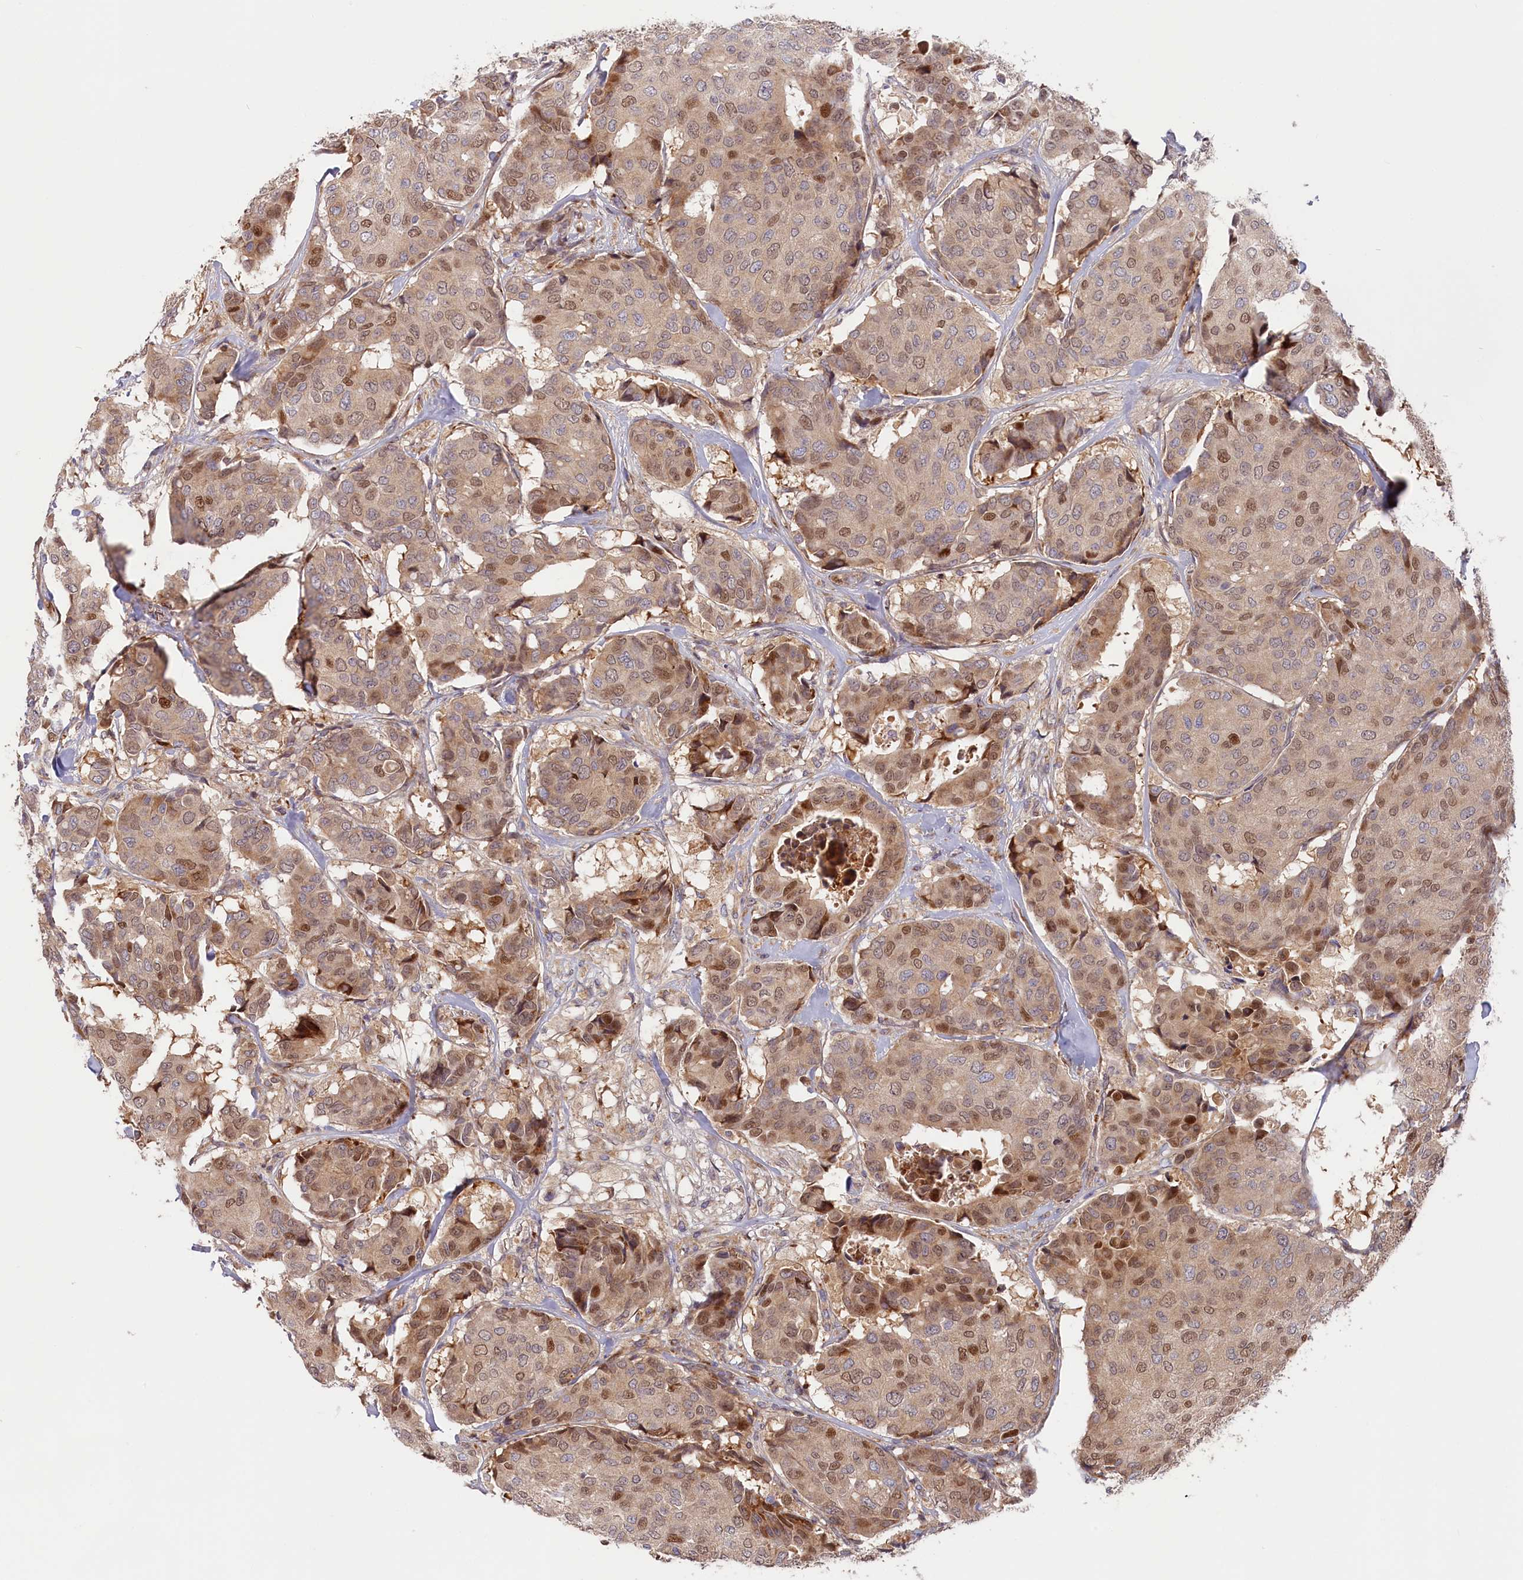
{"staining": {"intensity": "moderate", "quantity": "25%-75%", "location": "cytoplasmic/membranous,nuclear"}, "tissue": "breast cancer", "cell_type": "Tumor cells", "image_type": "cancer", "snomed": [{"axis": "morphology", "description": "Duct carcinoma"}, {"axis": "topography", "description": "Breast"}], "caption": "The image reveals staining of breast infiltrating ductal carcinoma, revealing moderate cytoplasmic/membranous and nuclear protein positivity (brown color) within tumor cells. (DAB IHC with brightfield microscopy, high magnification).", "gene": "CHST12", "patient": {"sex": "female", "age": 75}}